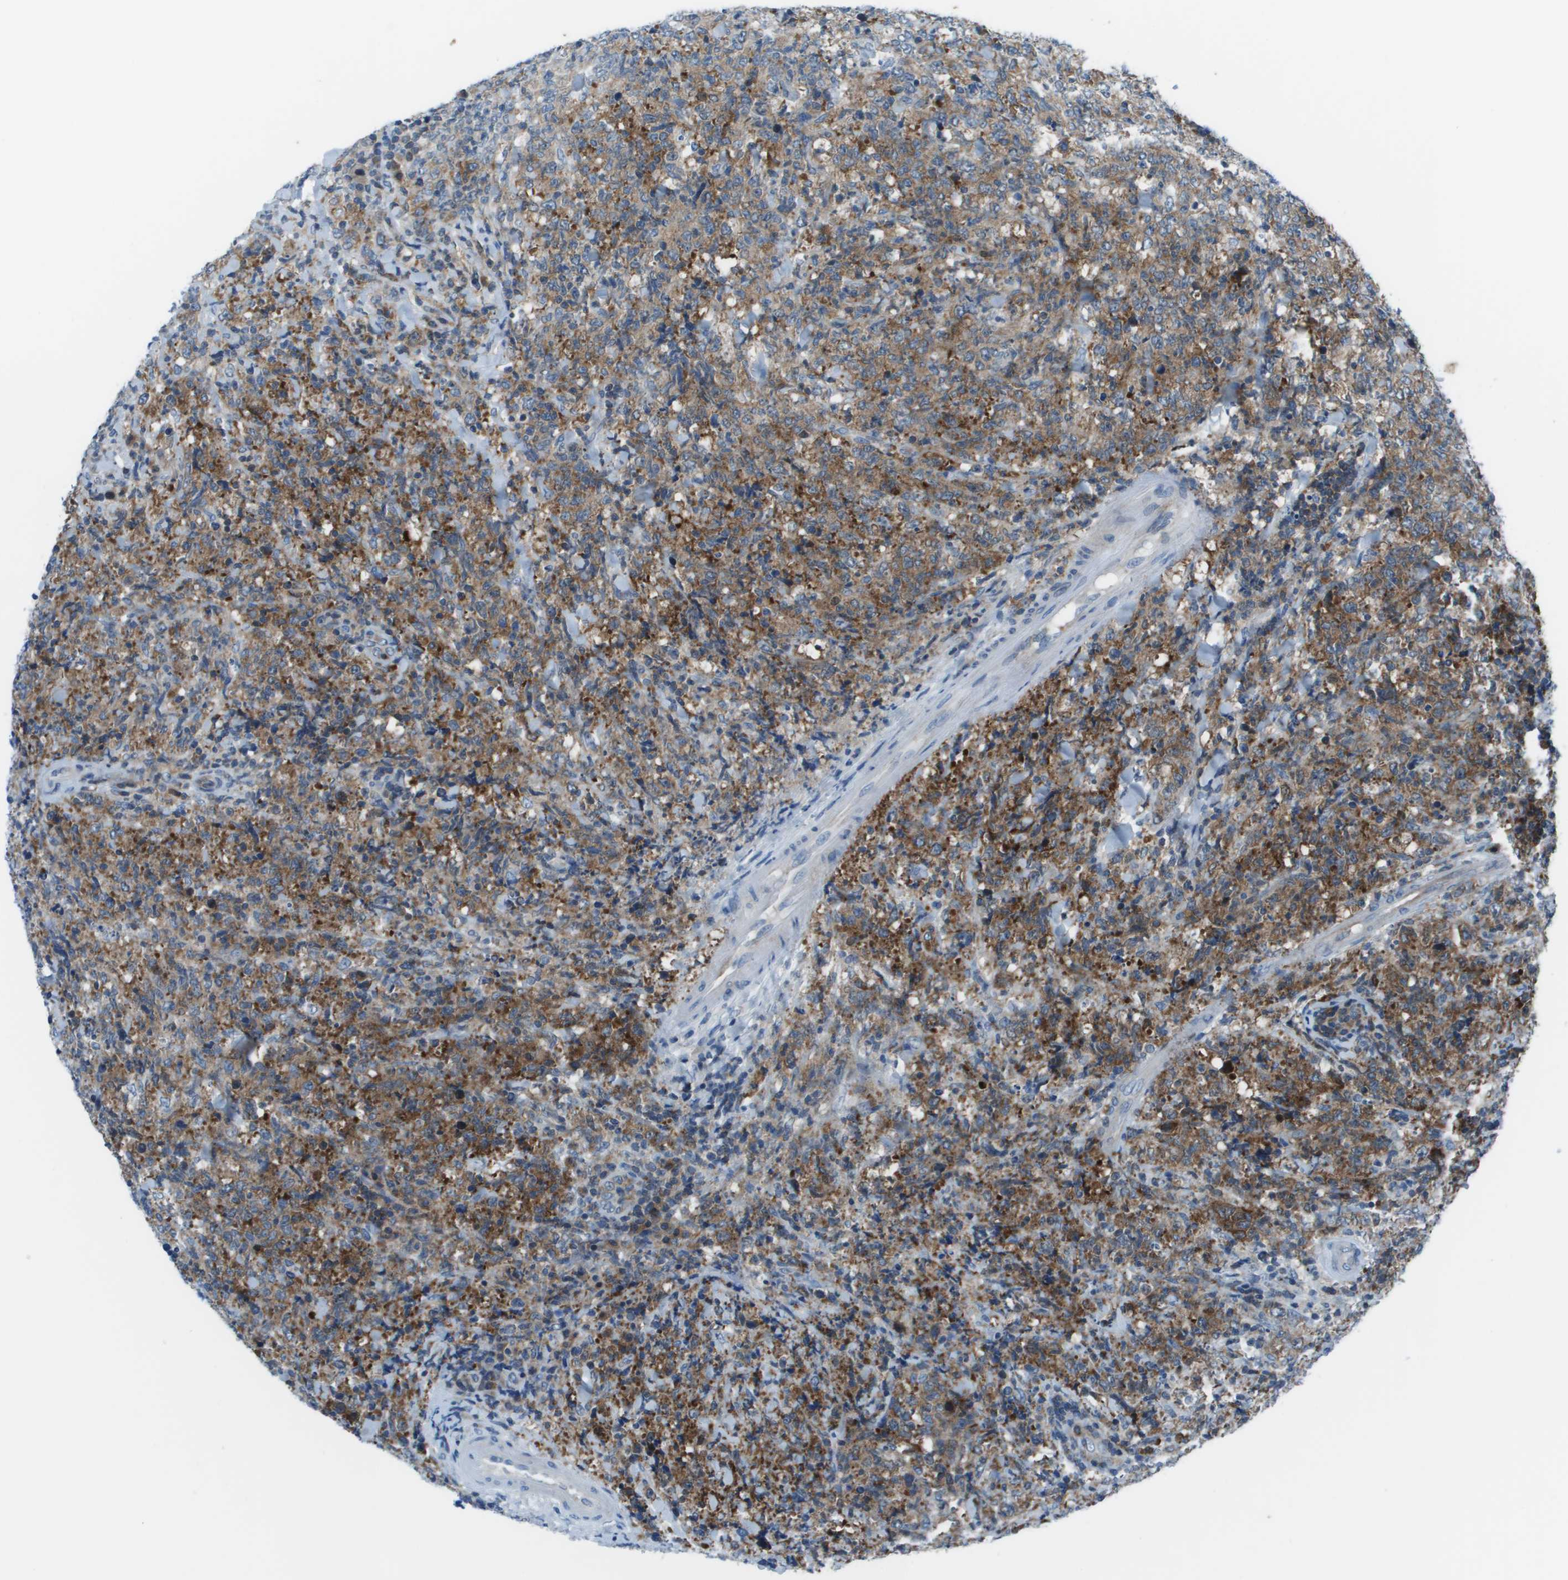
{"staining": {"intensity": "moderate", "quantity": "25%-75%", "location": "cytoplasmic/membranous"}, "tissue": "lymphoma", "cell_type": "Tumor cells", "image_type": "cancer", "snomed": [{"axis": "morphology", "description": "Malignant lymphoma, non-Hodgkin's type, High grade"}, {"axis": "topography", "description": "Tonsil"}], "caption": "Human high-grade malignant lymphoma, non-Hodgkin's type stained with a brown dye reveals moderate cytoplasmic/membranous positive expression in about 25%-75% of tumor cells.", "gene": "STIP1", "patient": {"sex": "female", "age": 36}}